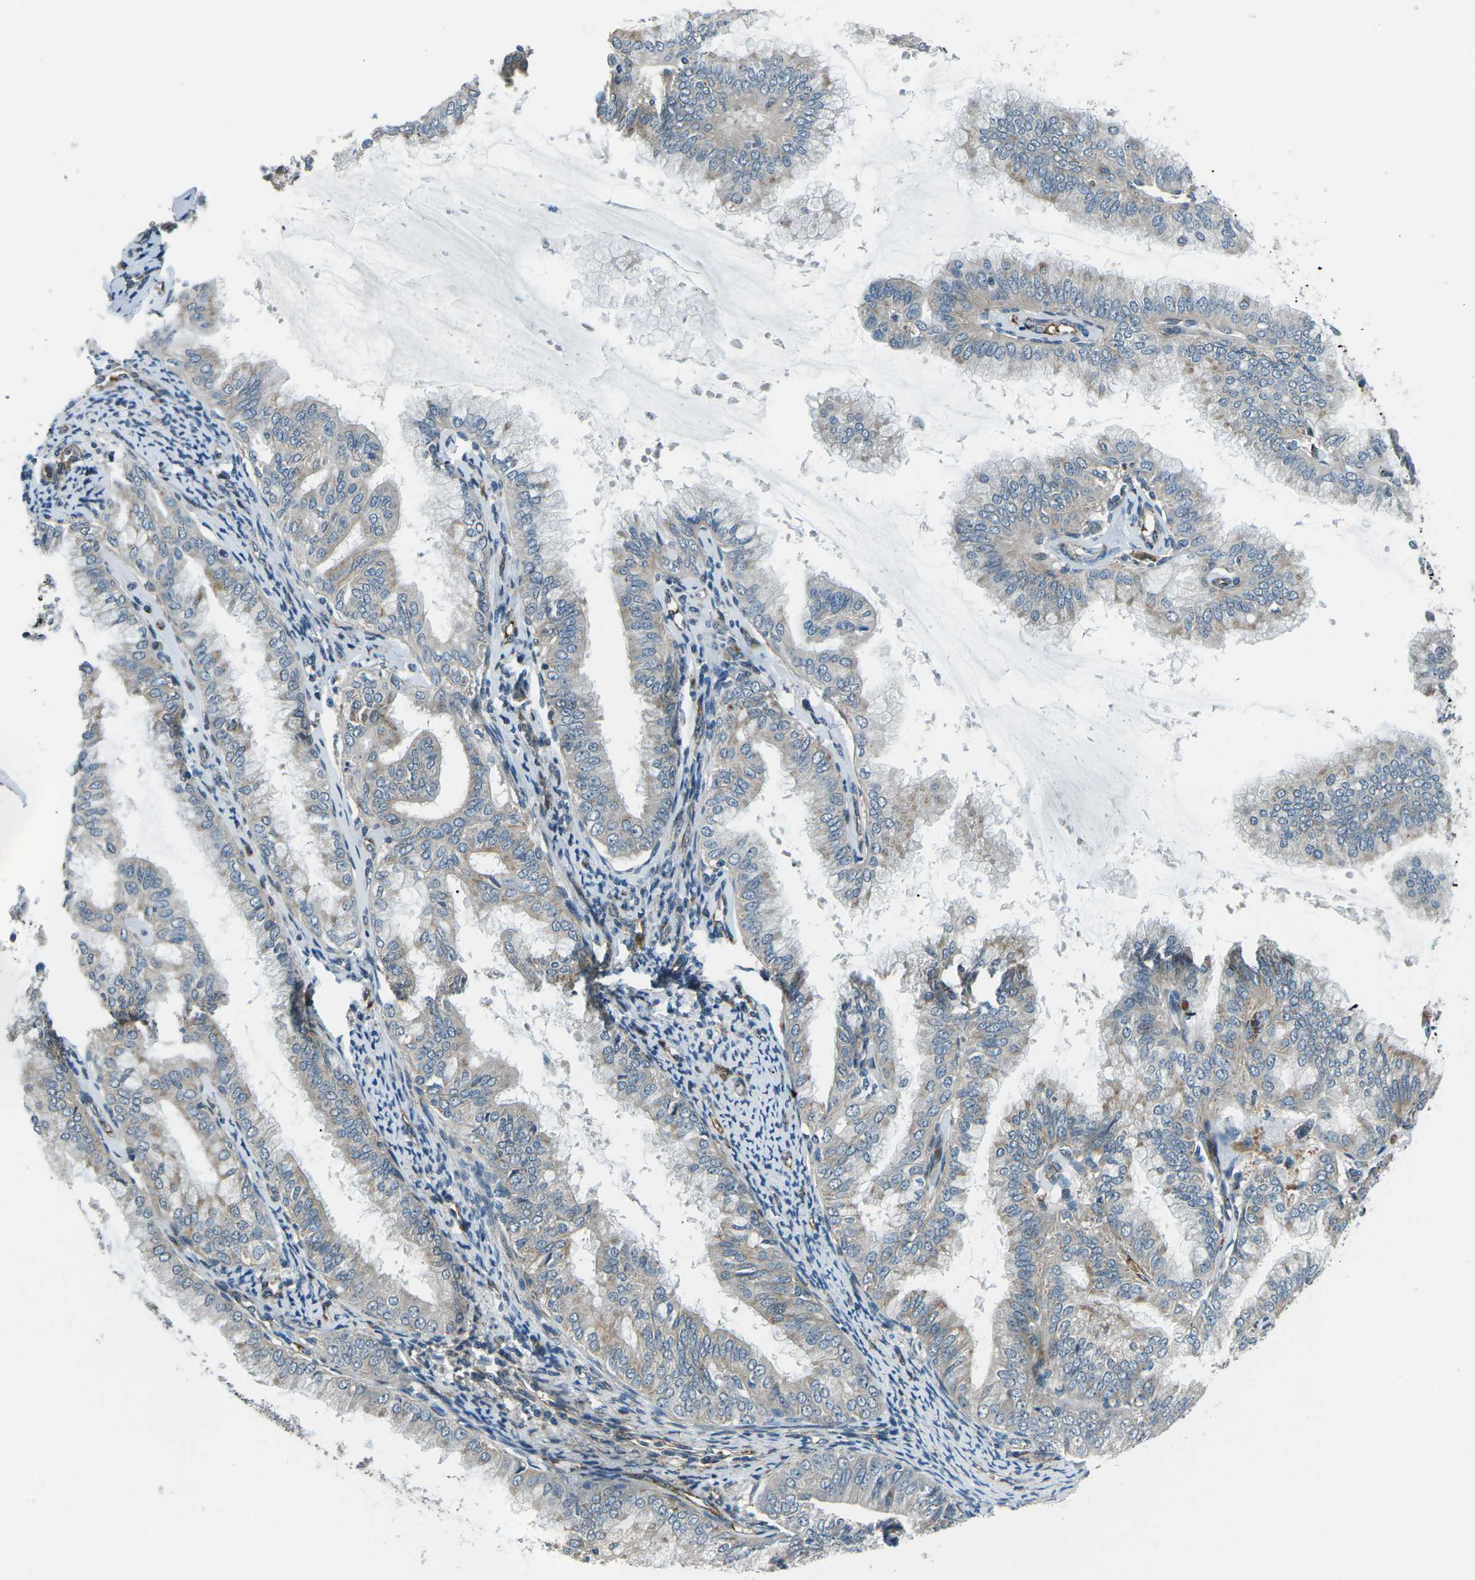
{"staining": {"intensity": "weak", "quantity": "<25%", "location": "cytoplasmic/membranous"}, "tissue": "endometrial cancer", "cell_type": "Tumor cells", "image_type": "cancer", "snomed": [{"axis": "morphology", "description": "Adenocarcinoma, NOS"}, {"axis": "topography", "description": "Endometrium"}], "caption": "Endometrial cancer (adenocarcinoma) was stained to show a protein in brown. There is no significant expression in tumor cells.", "gene": "AFAP1", "patient": {"sex": "female", "age": 63}}